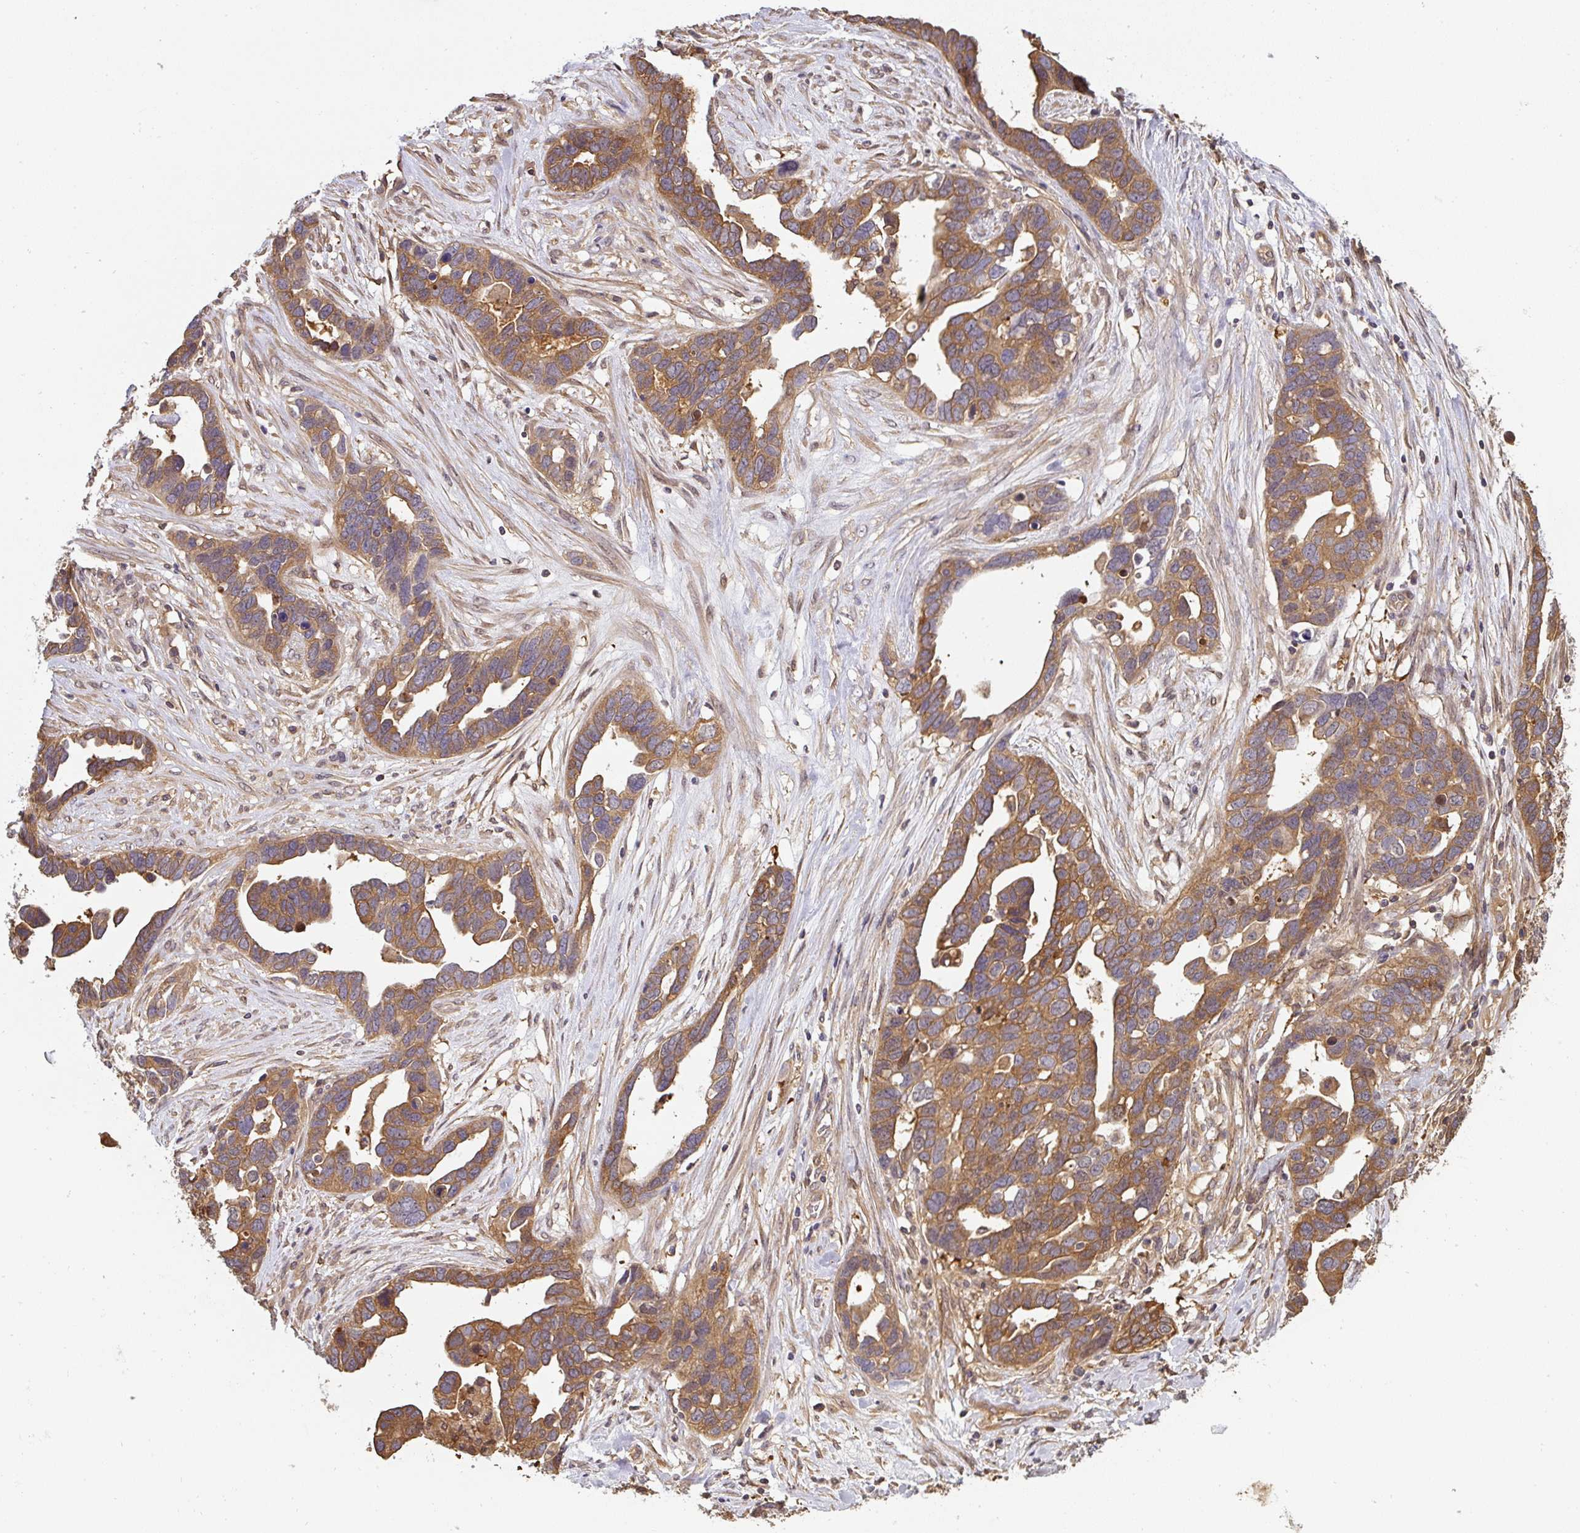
{"staining": {"intensity": "moderate", "quantity": ">75%", "location": "cytoplasmic/membranous"}, "tissue": "ovarian cancer", "cell_type": "Tumor cells", "image_type": "cancer", "snomed": [{"axis": "morphology", "description": "Cystadenocarcinoma, serous, NOS"}, {"axis": "topography", "description": "Ovary"}], "caption": "Ovarian serous cystadenocarcinoma was stained to show a protein in brown. There is medium levels of moderate cytoplasmic/membranous expression in approximately >75% of tumor cells.", "gene": "ST13", "patient": {"sex": "female", "age": 54}}